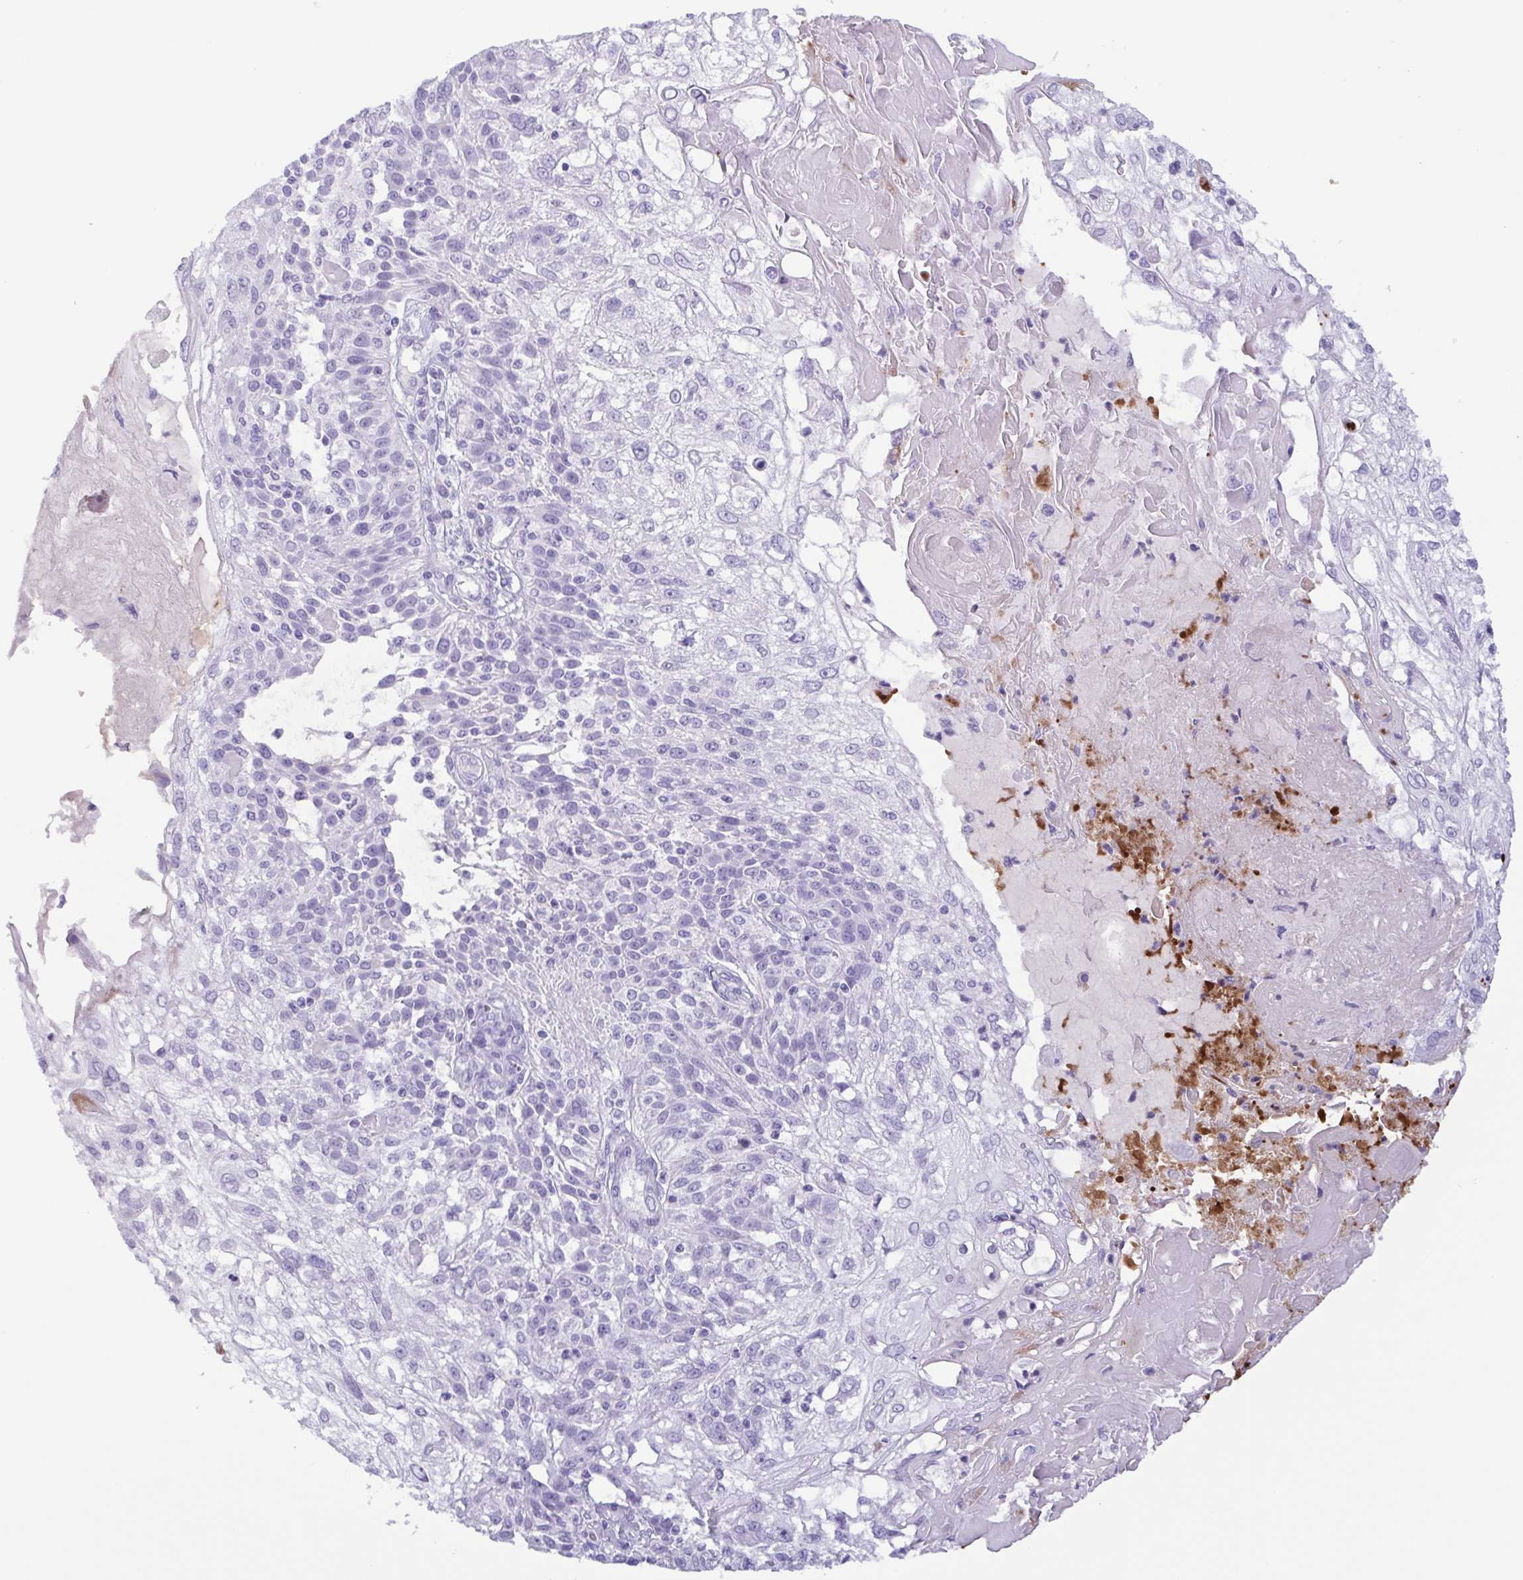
{"staining": {"intensity": "negative", "quantity": "none", "location": "none"}, "tissue": "skin cancer", "cell_type": "Tumor cells", "image_type": "cancer", "snomed": [{"axis": "morphology", "description": "Normal tissue, NOS"}, {"axis": "morphology", "description": "Squamous cell carcinoma, NOS"}, {"axis": "topography", "description": "Skin"}], "caption": "This is an immunohistochemistry (IHC) histopathology image of human skin cancer. There is no positivity in tumor cells.", "gene": "LTF", "patient": {"sex": "female", "age": 83}}